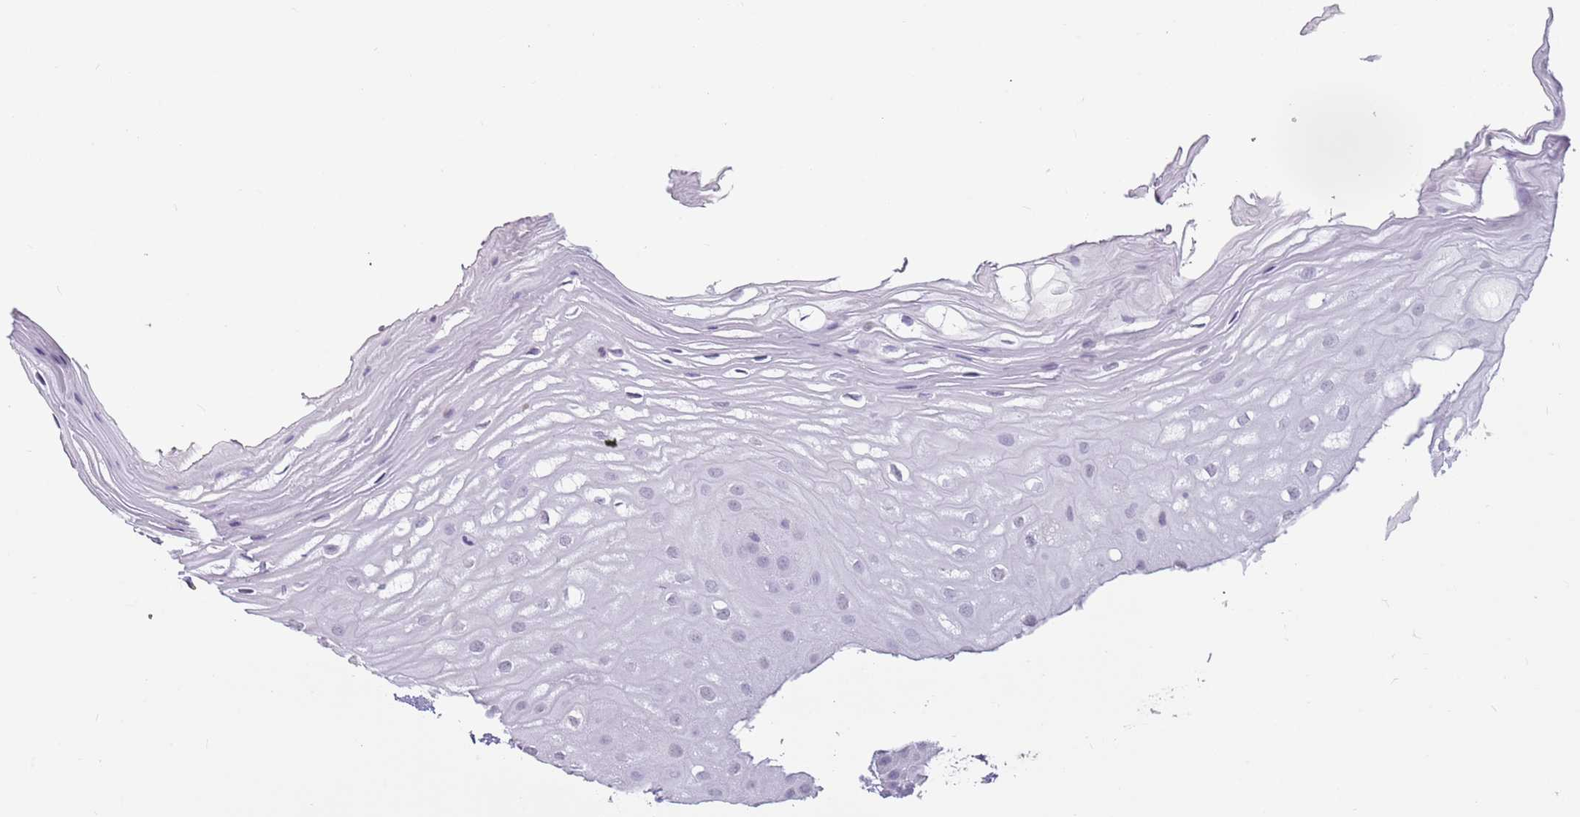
{"staining": {"intensity": "negative", "quantity": "none", "location": "none"}, "tissue": "oral mucosa", "cell_type": "Squamous epithelial cells", "image_type": "normal", "snomed": [{"axis": "morphology", "description": "Normal tissue, NOS"}, {"axis": "topography", "description": "Oral tissue"}, {"axis": "topography", "description": "Tounge, NOS"}], "caption": "Immunohistochemistry image of benign oral mucosa: human oral mucosa stained with DAB demonstrates no significant protein positivity in squamous epithelial cells.", "gene": "SUN5", "patient": {"sex": "female", "age": 73}}